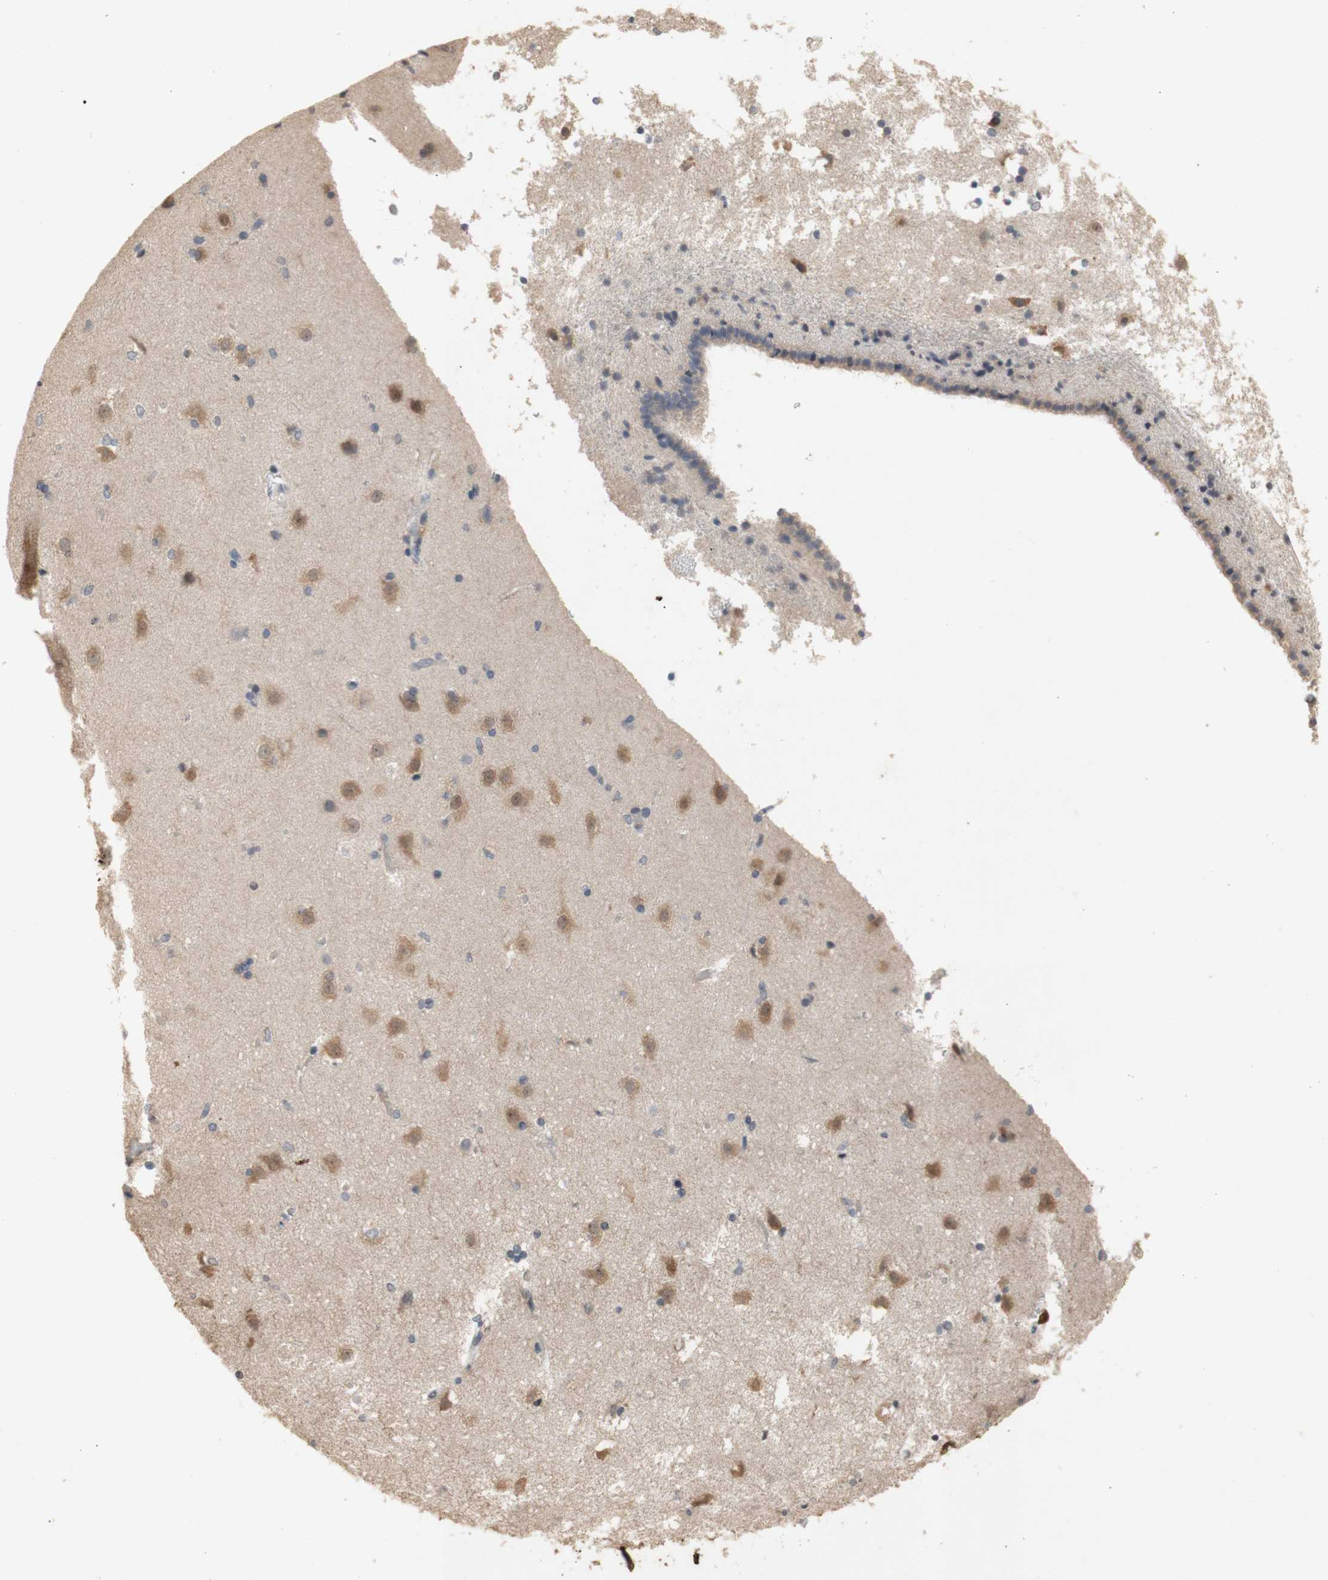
{"staining": {"intensity": "negative", "quantity": "none", "location": "none"}, "tissue": "caudate", "cell_type": "Glial cells", "image_type": "normal", "snomed": [{"axis": "morphology", "description": "Normal tissue, NOS"}, {"axis": "topography", "description": "Lateral ventricle wall"}], "caption": "High power microscopy histopathology image of an immunohistochemistry (IHC) micrograph of unremarkable caudate, revealing no significant positivity in glial cells.", "gene": "FOSB", "patient": {"sex": "female", "age": 19}}